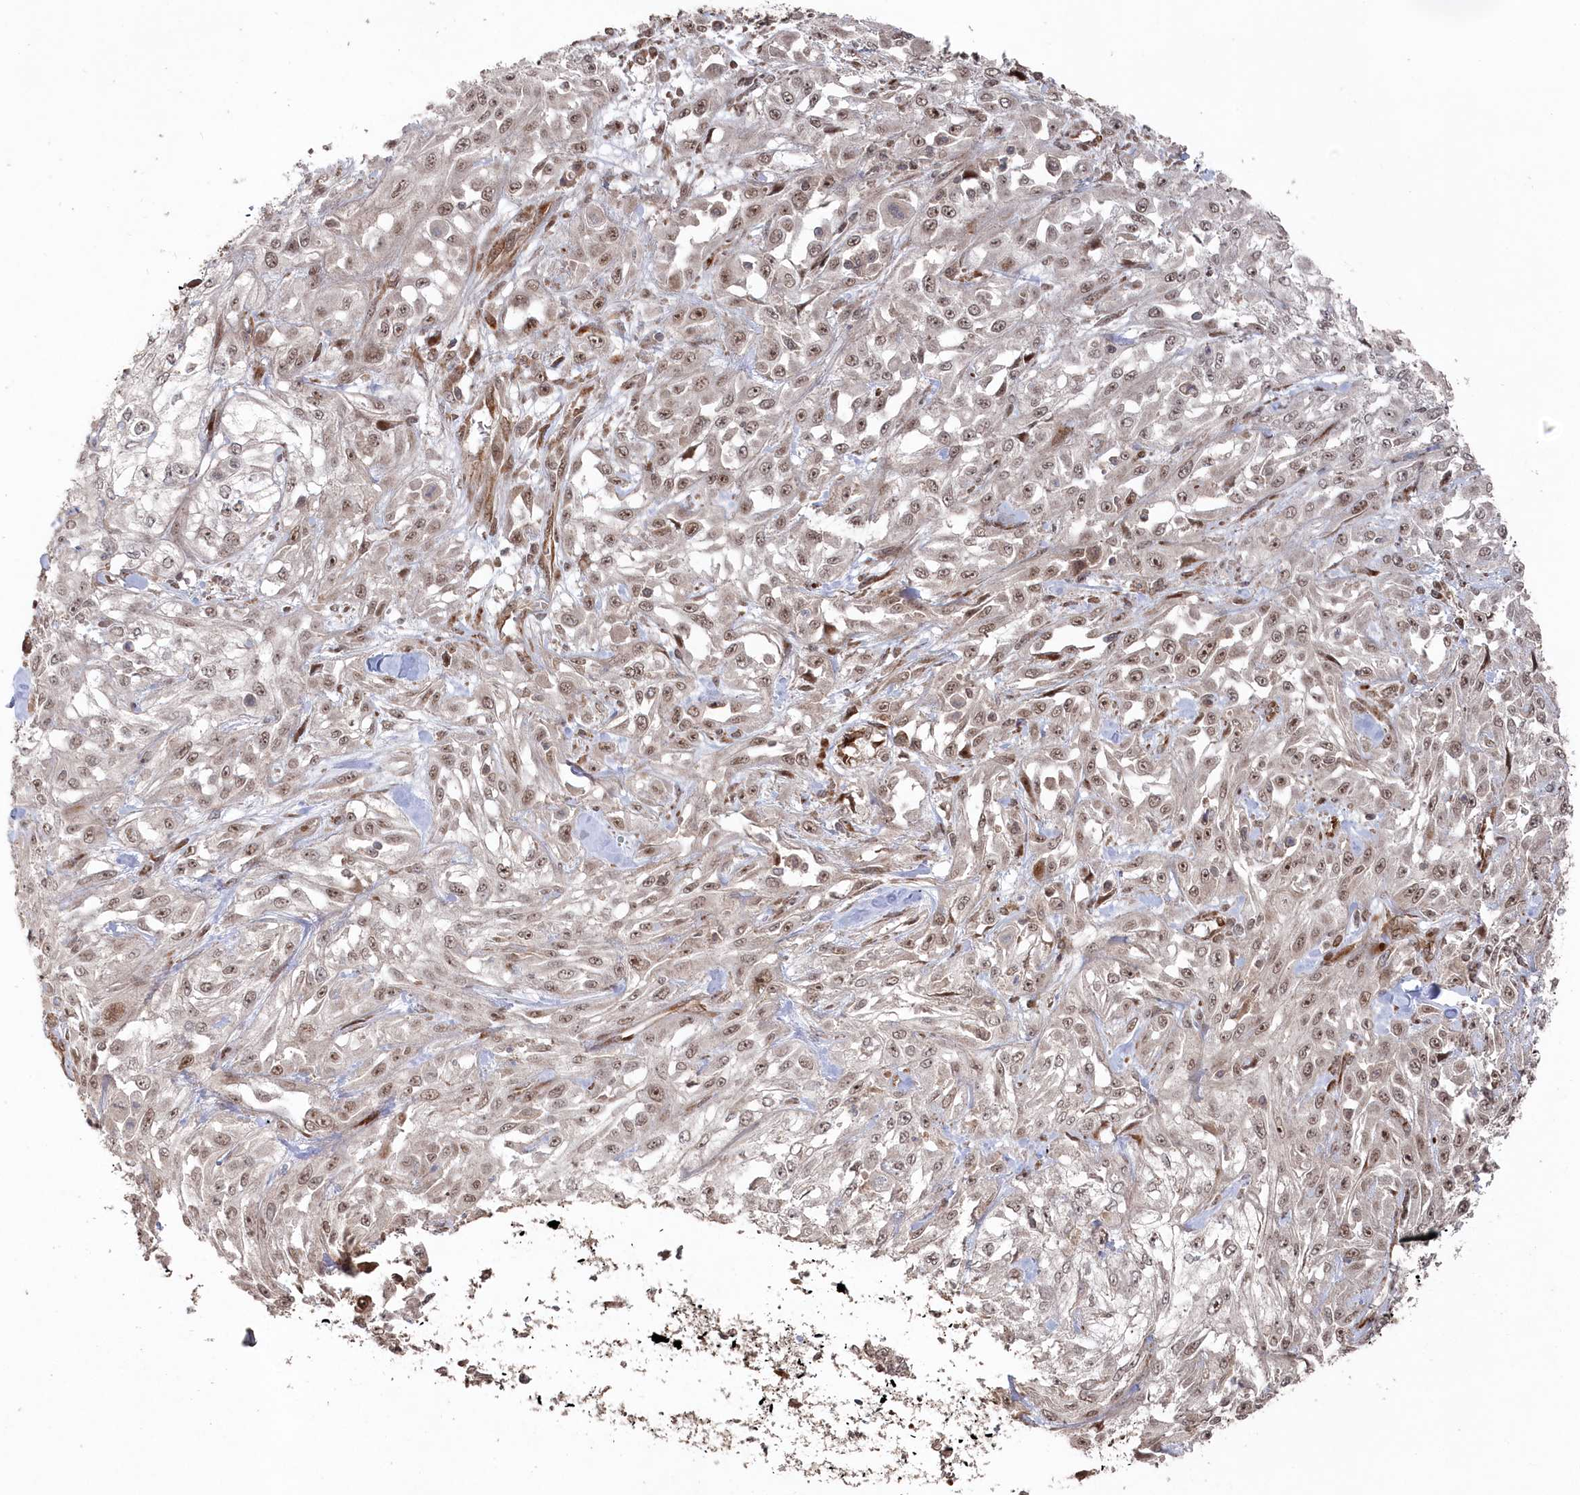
{"staining": {"intensity": "weak", "quantity": ">75%", "location": "nuclear"}, "tissue": "skin cancer", "cell_type": "Tumor cells", "image_type": "cancer", "snomed": [{"axis": "morphology", "description": "Squamous cell carcinoma, NOS"}, {"axis": "morphology", "description": "Squamous cell carcinoma, metastatic, NOS"}, {"axis": "topography", "description": "Skin"}, {"axis": "topography", "description": "Lymph node"}], "caption": "Immunohistochemistry photomicrograph of human skin cancer (metastatic squamous cell carcinoma) stained for a protein (brown), which exhibits low levels of weak nuclear staining in about >75% of tumor cells.", "gene": "POLR3A", "patient": {"sex": "male", "age": 75}}